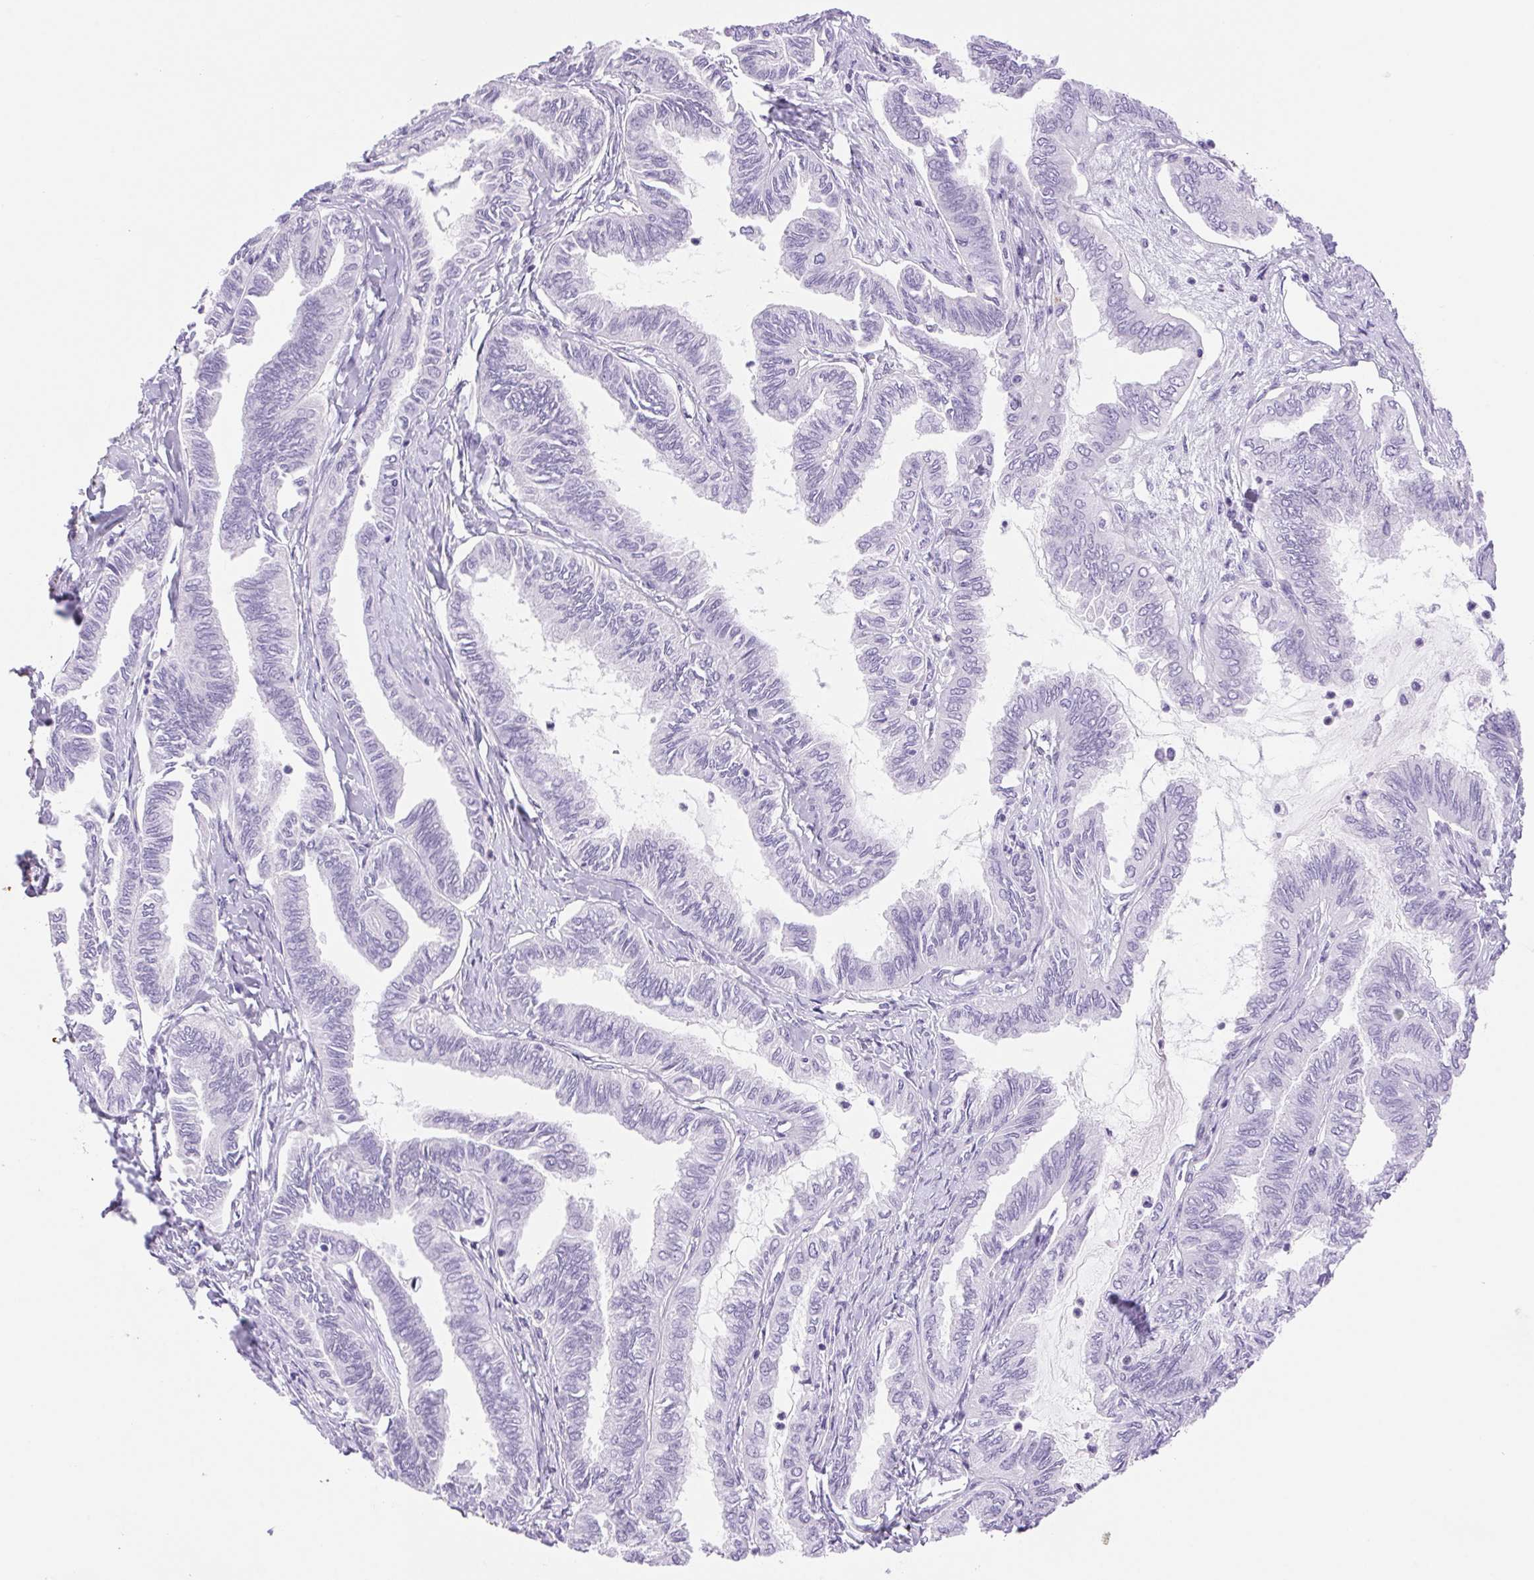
{"staining": {"intensity": "negative", "quantity": "none", "location": "none"}, "tissue": "ovarian cancer", "cell_type": "Tumor cells", "image_type": "cancer", "snomed": [{"axis": "morphology", "description": "Carcinoma, endometroid"}, {"axis": "topography", "description": "Ovary"}], "caption": "Immunohistochemistry (IHC) micrograph of human endometroid carcinoma (ovarian) stained for a protein (brown), which reveals no expression in tumor cells.", "gene": "SERPINB3", "patient": {"sex": "female", "age": 70}}